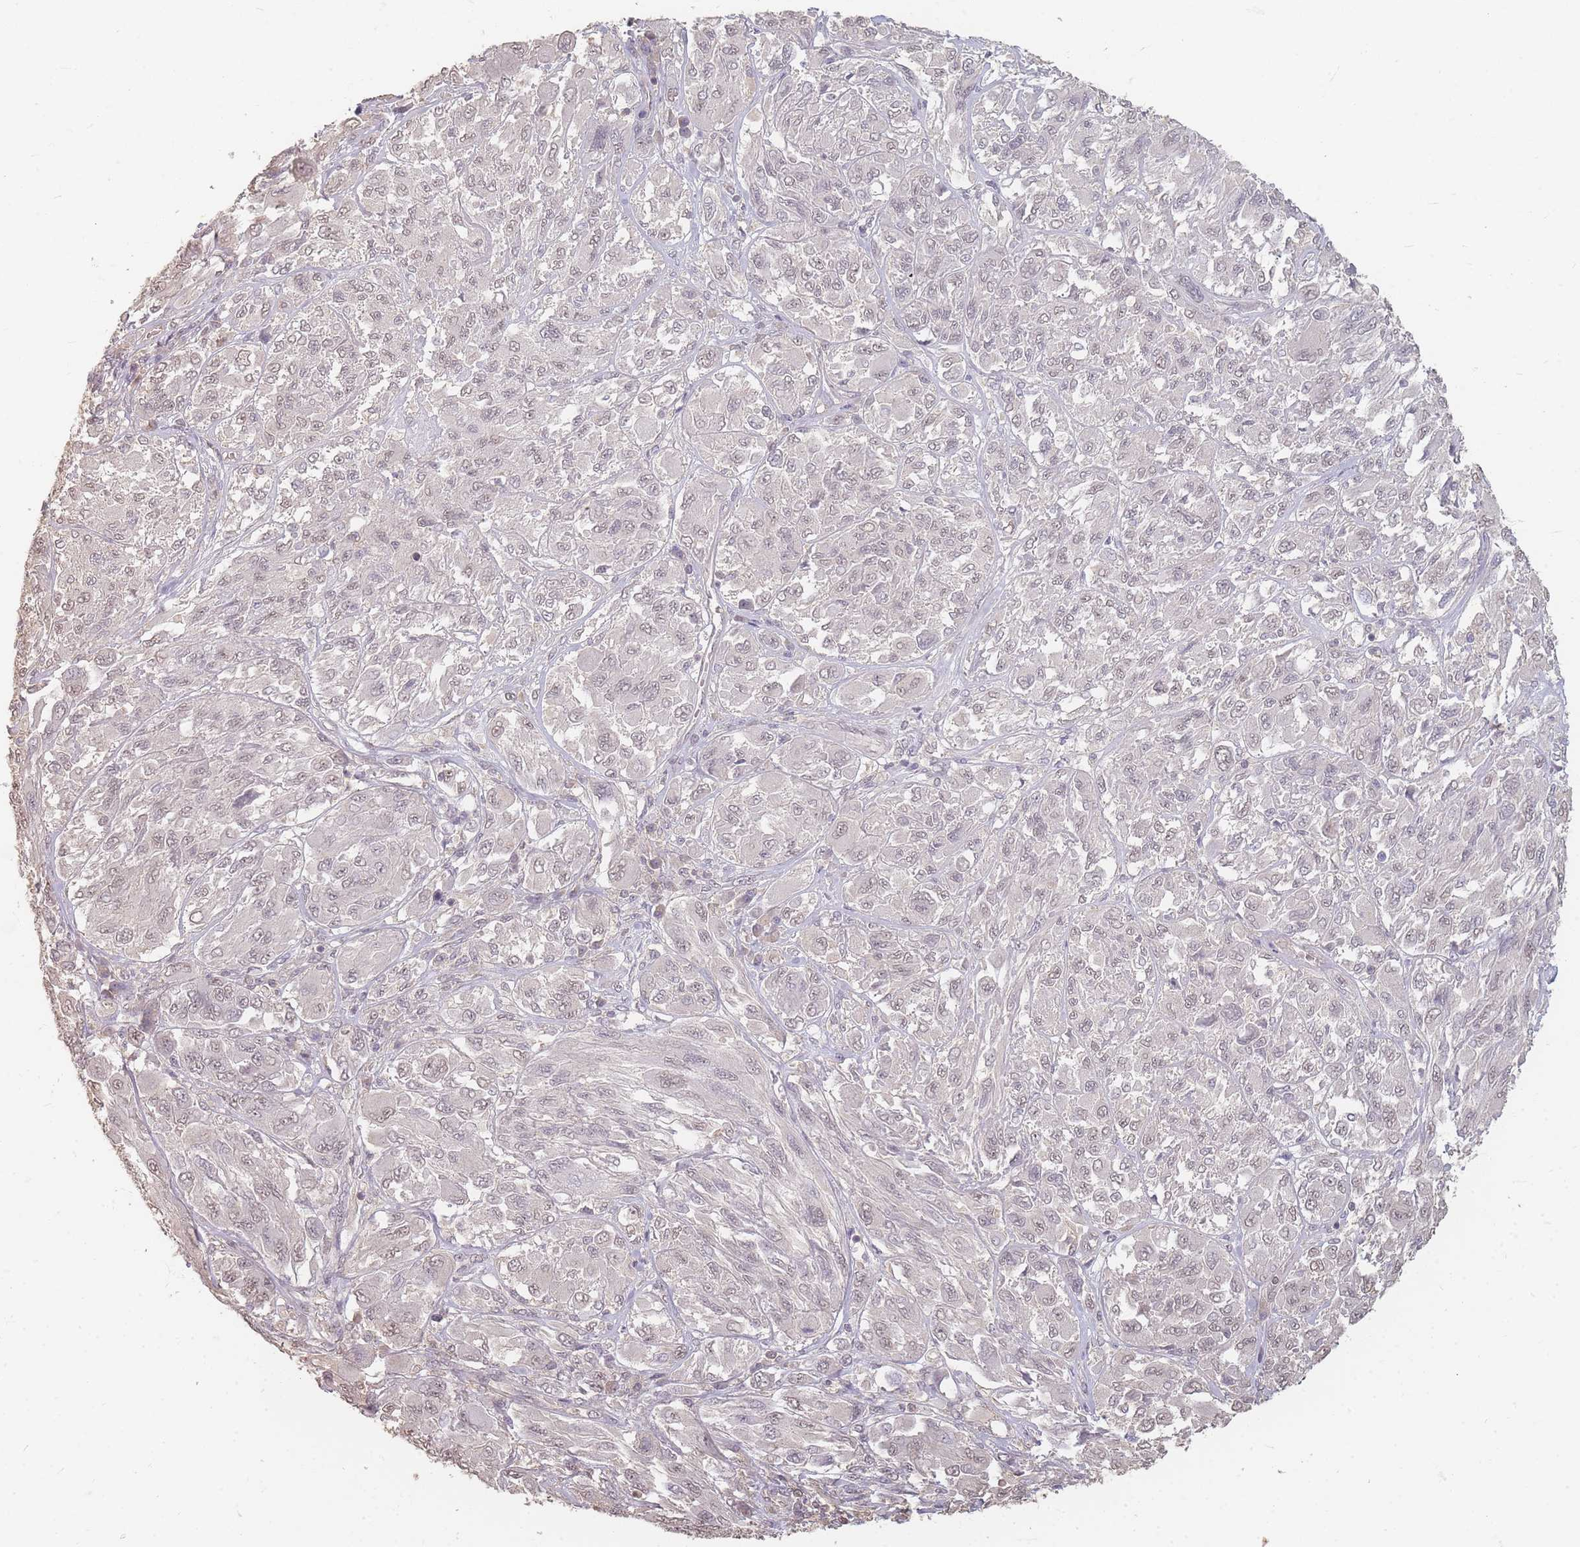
{"staining": {"intensity": "weak", "quantity": "25%-75%", "location": "nuclear"}, "tissue": "melanoma", "cell_type": "Tumor cells", "image_type": "cancer", "snomed": [{"axis": "morphology", "description": "Malignant melanoma, NOS"}, {"axis": "topography", "description": "Skin"}], "caption": "Brown immunohistochemical staining in human melanoma exhibits weak nuclear positivity in about 25%-75% of tumor cells. (Brightfield microscopy of DAB IHC at high magnification).", "gene": "RFTN1", "patient": {"sex": "female", "age": 91}}